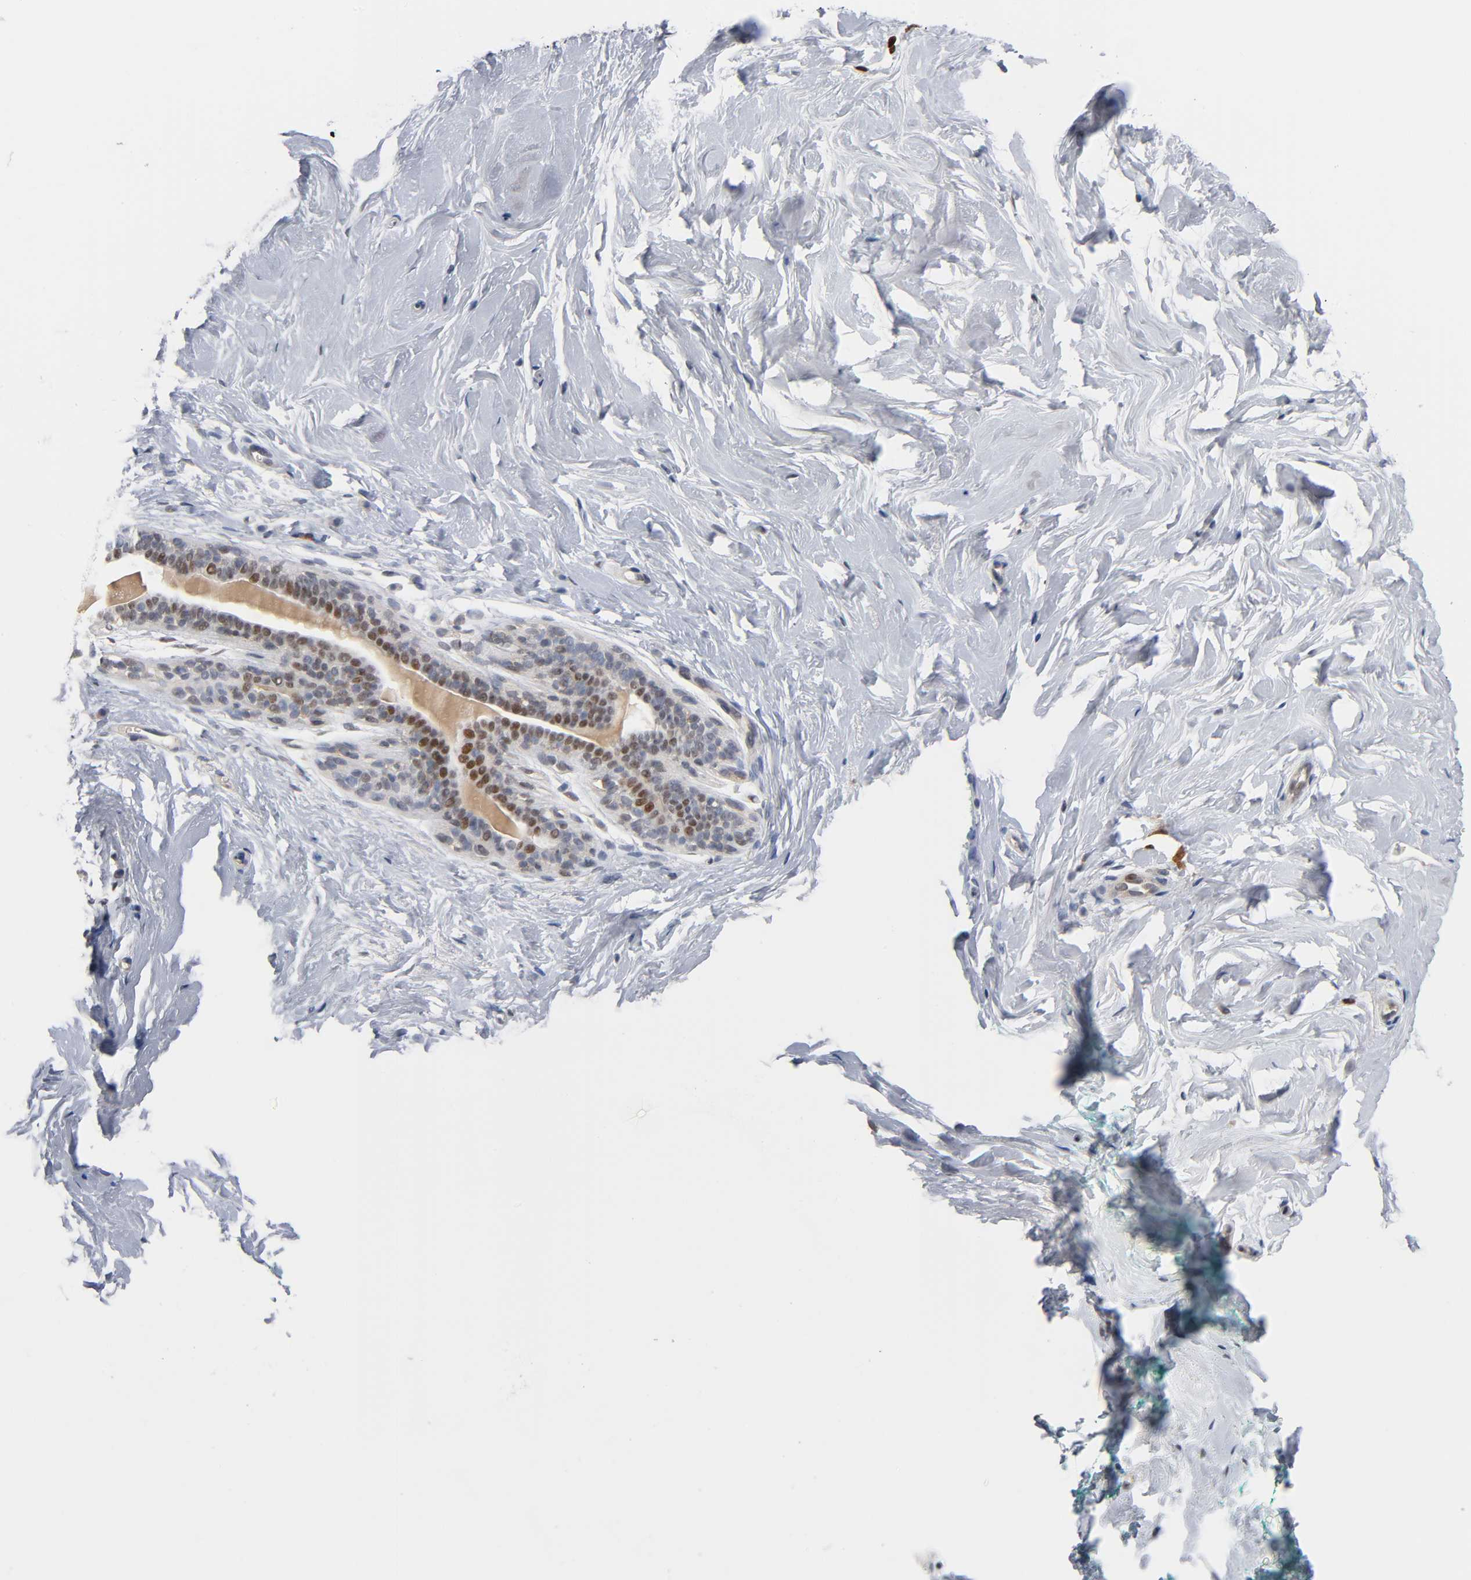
{"staining": {"intensity": "negative", "quantity": "none", "location": "none"}, "tissue": "breast", "cell_type": "Adipocytes", "image_type": "normal", "snomed": [{"axis": "morphology", "description": "Normal tissue, NOS"}, {"axis": "topography", "description": "Breast"}], "caption": "Immunohistochemistry (IHC) micrograph of unremarkable breast: human breast stained with DAB displays no significant protein positivity in adipocytes.", "gene": "NFATC1", "patient": {"sex": "female", "age": 52}}